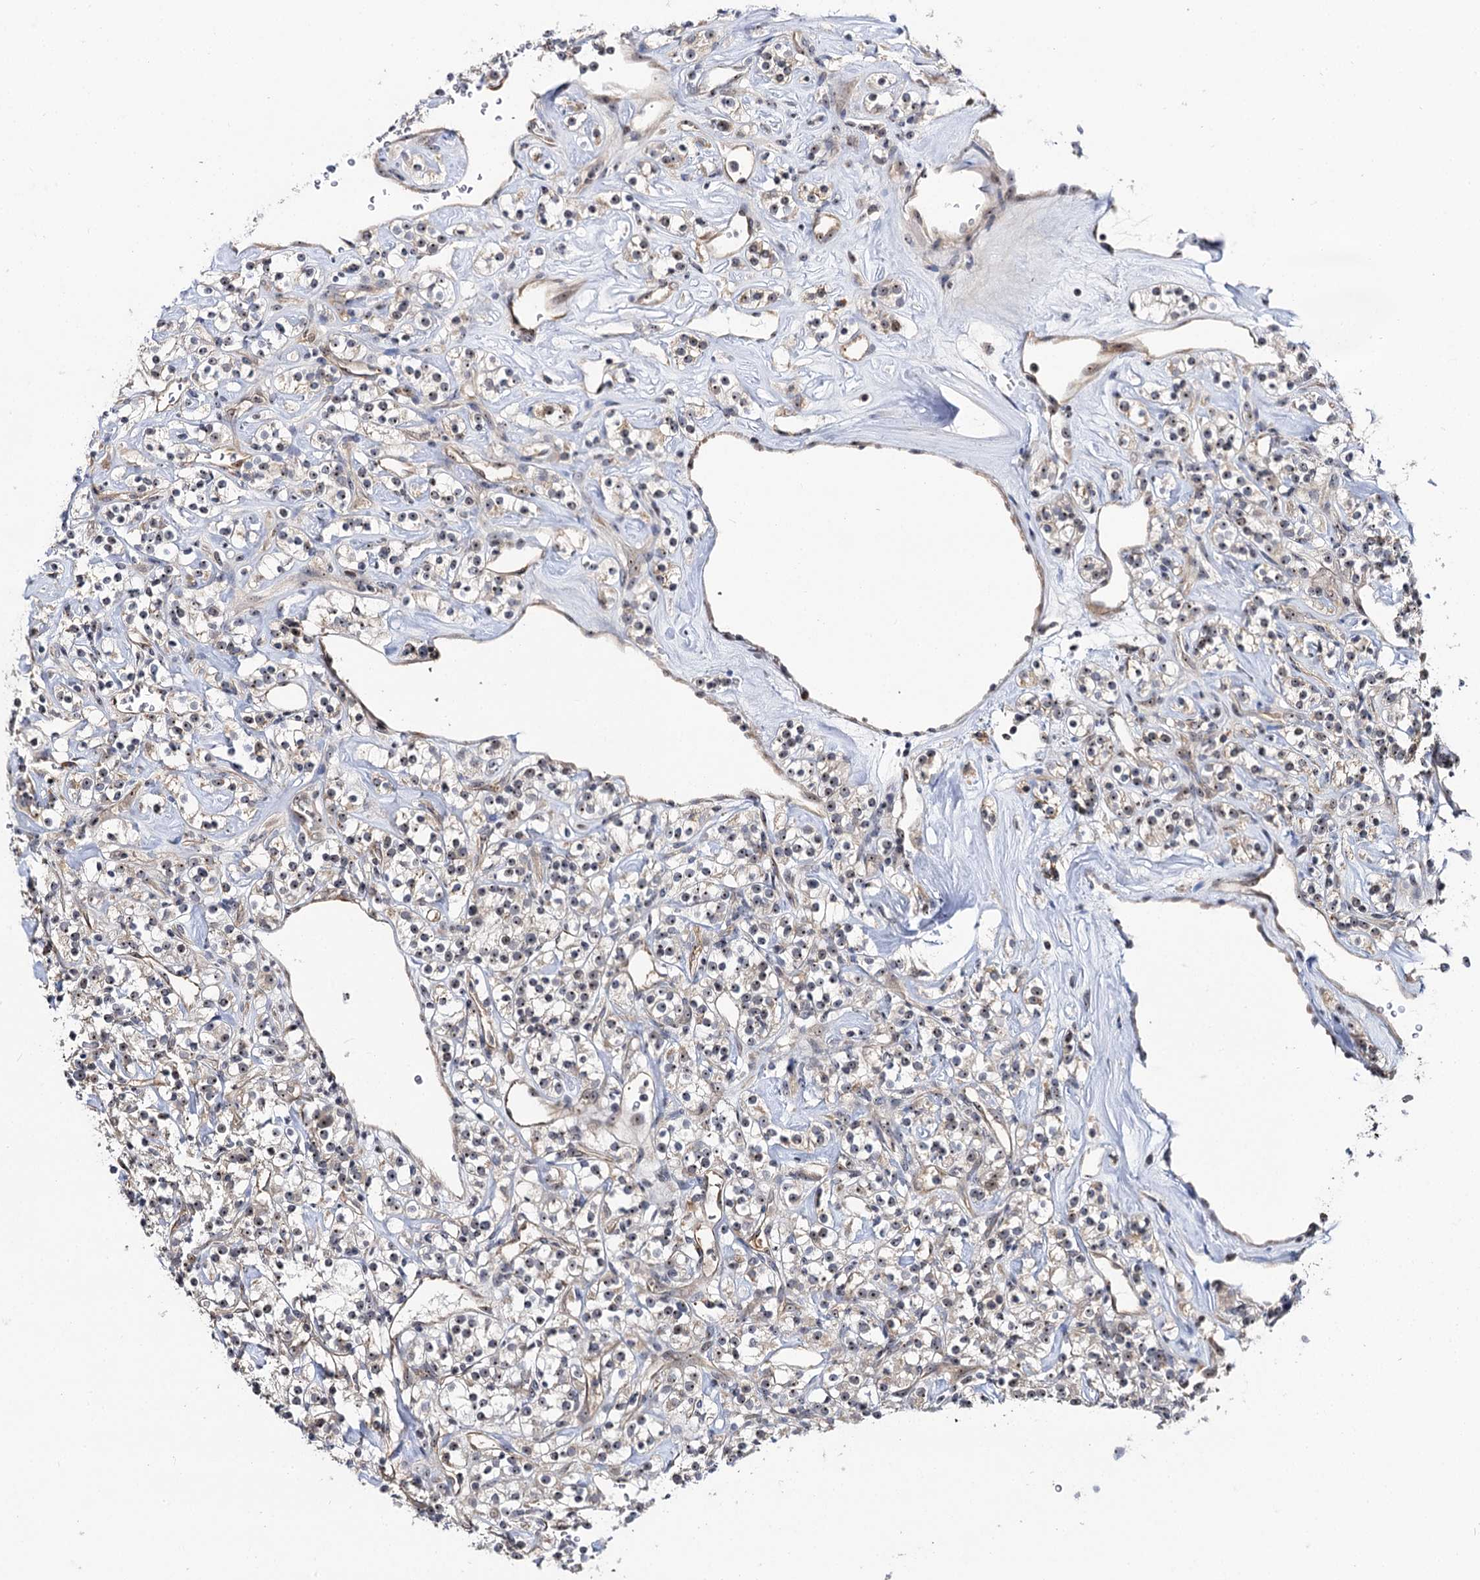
{"staining": {"intensity": "weak", "quantity": "25%-75%", "location": "nuclear"}, "tissue": "renal cancer", "cell_type": "Tumor cells", "image_type": "cancer", "snomed": [{"axis": "morphology", "description": "Adenocarcinoma, NOS"}, {"axis": "topography", "description": "Kidney"}], "caption": "Tumor cells demonstrate low levels of weak nuclear expression in about 25%-75% of cells in human renal adenocarcinoma.", "gene": "SUPT20H", "patient": {"sex": "male", "age": 77}}